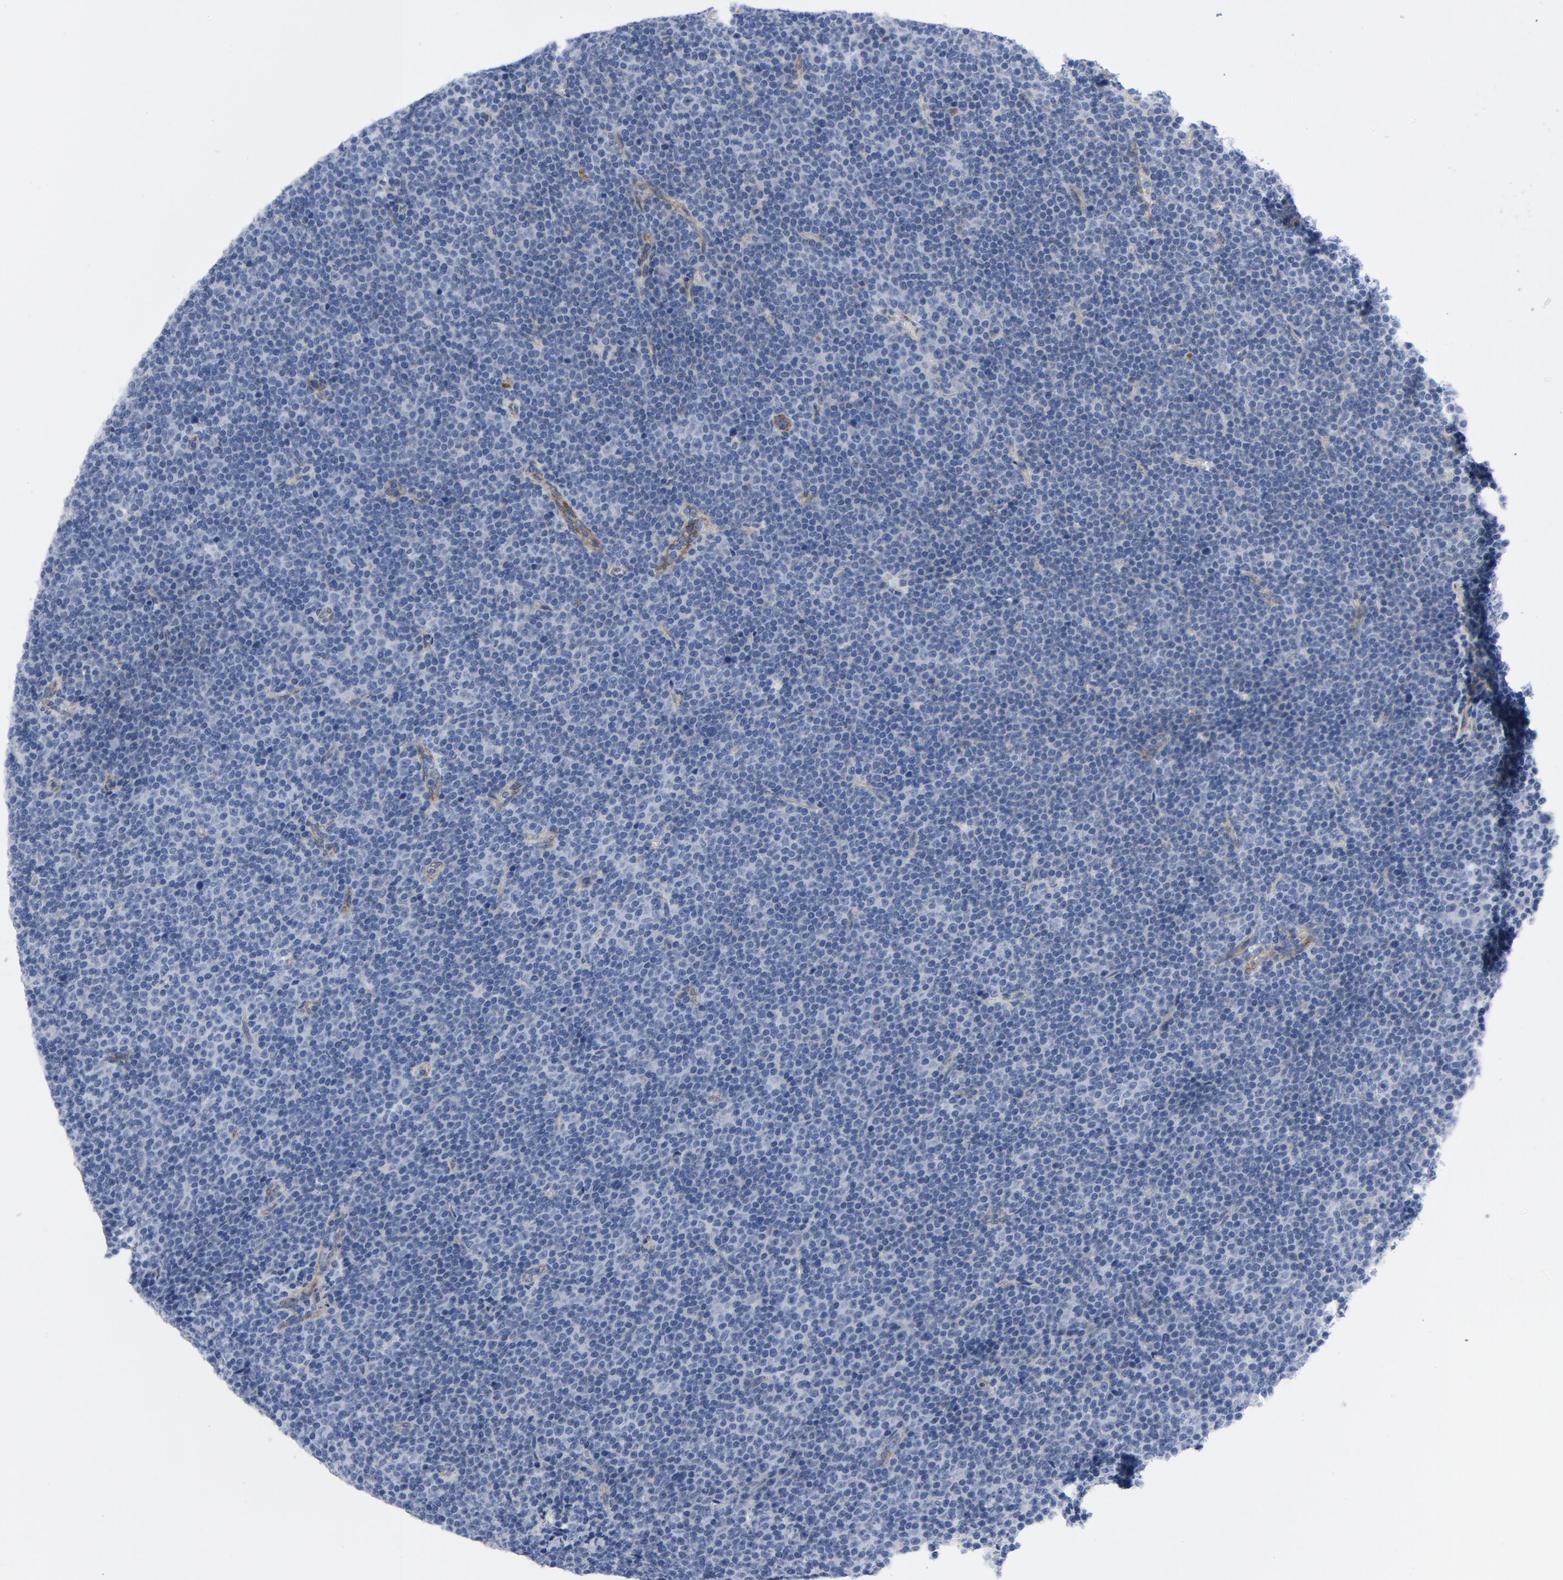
{"staining": {"intensity": "negative", "quantity": "none", "location": "none"}, "tissue": "lymphoma", "cell_type": "Tumor cells", "image_type": "cancer", "snomed": [{"axis": "morphology", "description": "Malignant lymphoma, non-Hodgkin's type, Low grade"}, {"axis": "topography", "description": "Lymph node"}], "caption": "Tumor cells are negative for protein expression in human lymphoma.", "gene": "LAMC1", "patient": {"sex": "female", "age": 67}}